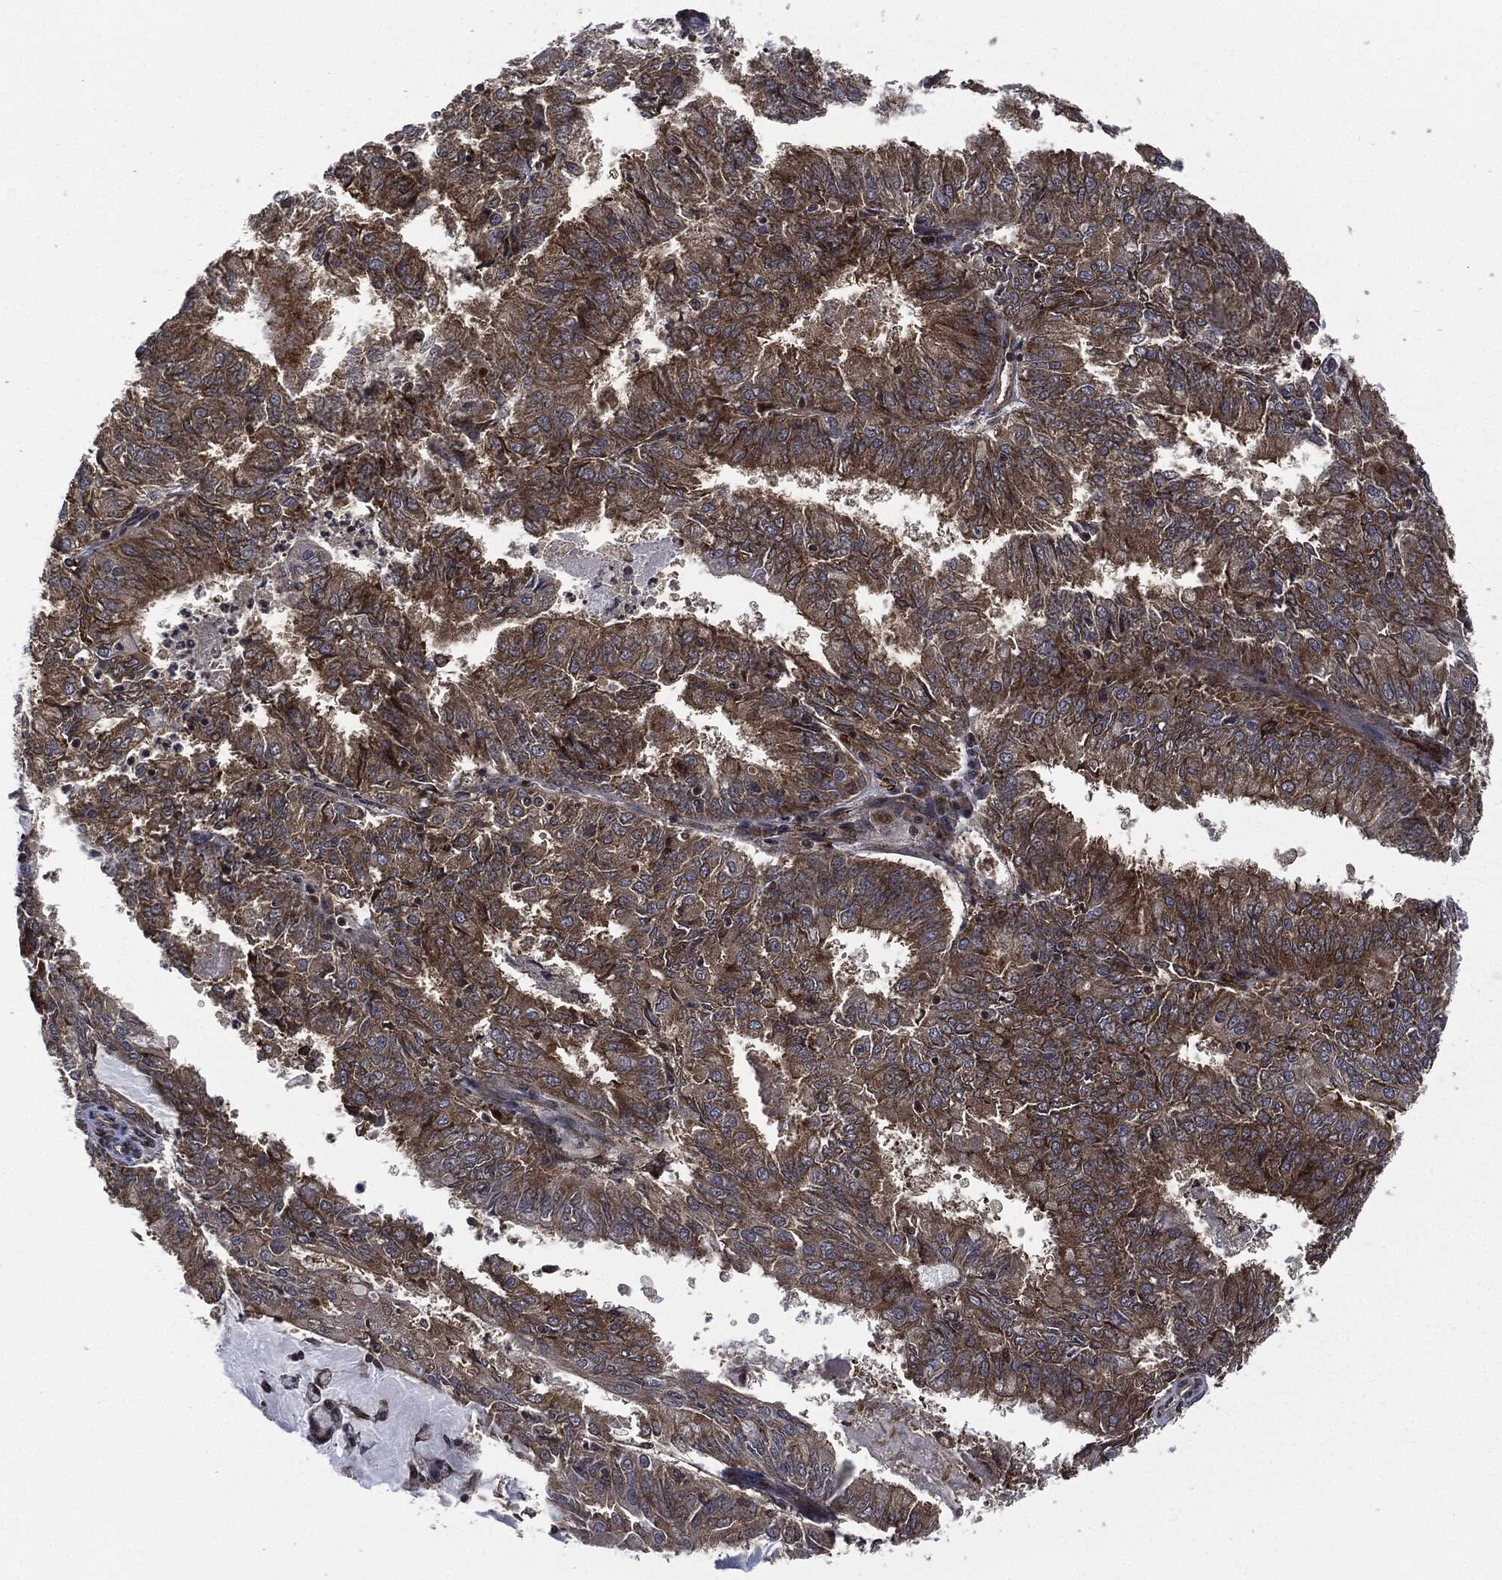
{"staining": {"intensity": "strong", "quantity": "25%-75%", "location": "cytoplasmic/membranous"}, "tissue": "endometrial cancer", "cell_type": "Tumor cells", "image_type": "cancer", "snomed": [{"axis": "morphology", "description": "Adenocarcinoma, NOS"}, {"axis": "topography", "description": "Endometrium"}], "caption": "A high-resolution photomicrograph shows IHC staining of endometrial cancer (adenocarcinoma), which exhibits strong cytoplasmic/membranous staining in approximately 25%-75% of tumor cells. The protein of interest is shown in brown color, while the nuclei are stained blue.", "gene": "HRAS", "patient": {"sex": "female", "age": 57}}